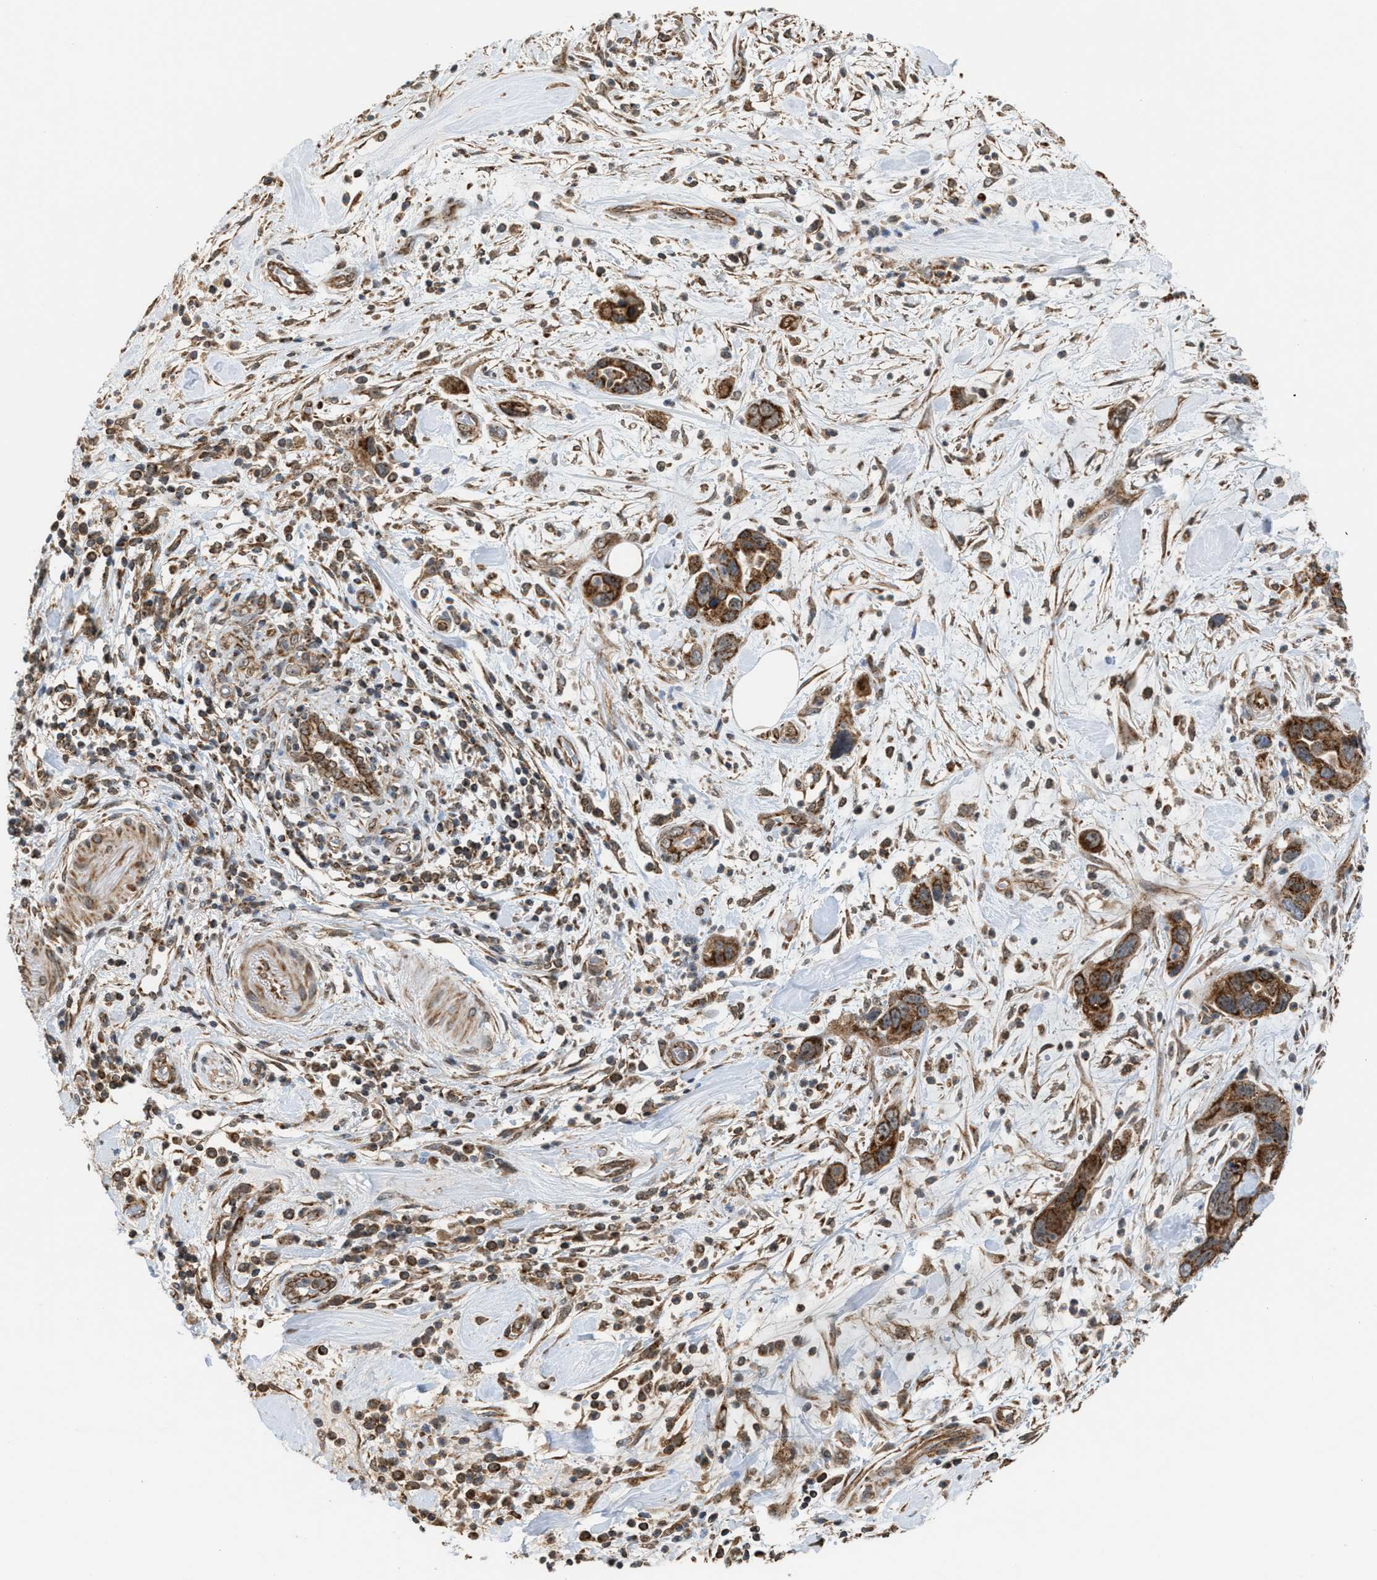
{"staining": {"intensity": "moderate", "quantity": ">75%", "location": "cytoplasmic/membranous"}, "tissue": "pancreatic cancer", "cell_type": "Tumor cells", "image_type": "cancer", "snomed": [{"axis": "morphology", "description": "Adenocarcinoma, NOS"}, {"axis": "topography", "description": "Pancreas"}], "caption": "Tumor cells exhibit medium levels of moderate cytoplasmic/membranous positivity in approximately >75% of cells in human adenocarcinoma (pancreatic).", "gene": "SGSM2", "patient": {"sex": "female", "age": 70}}